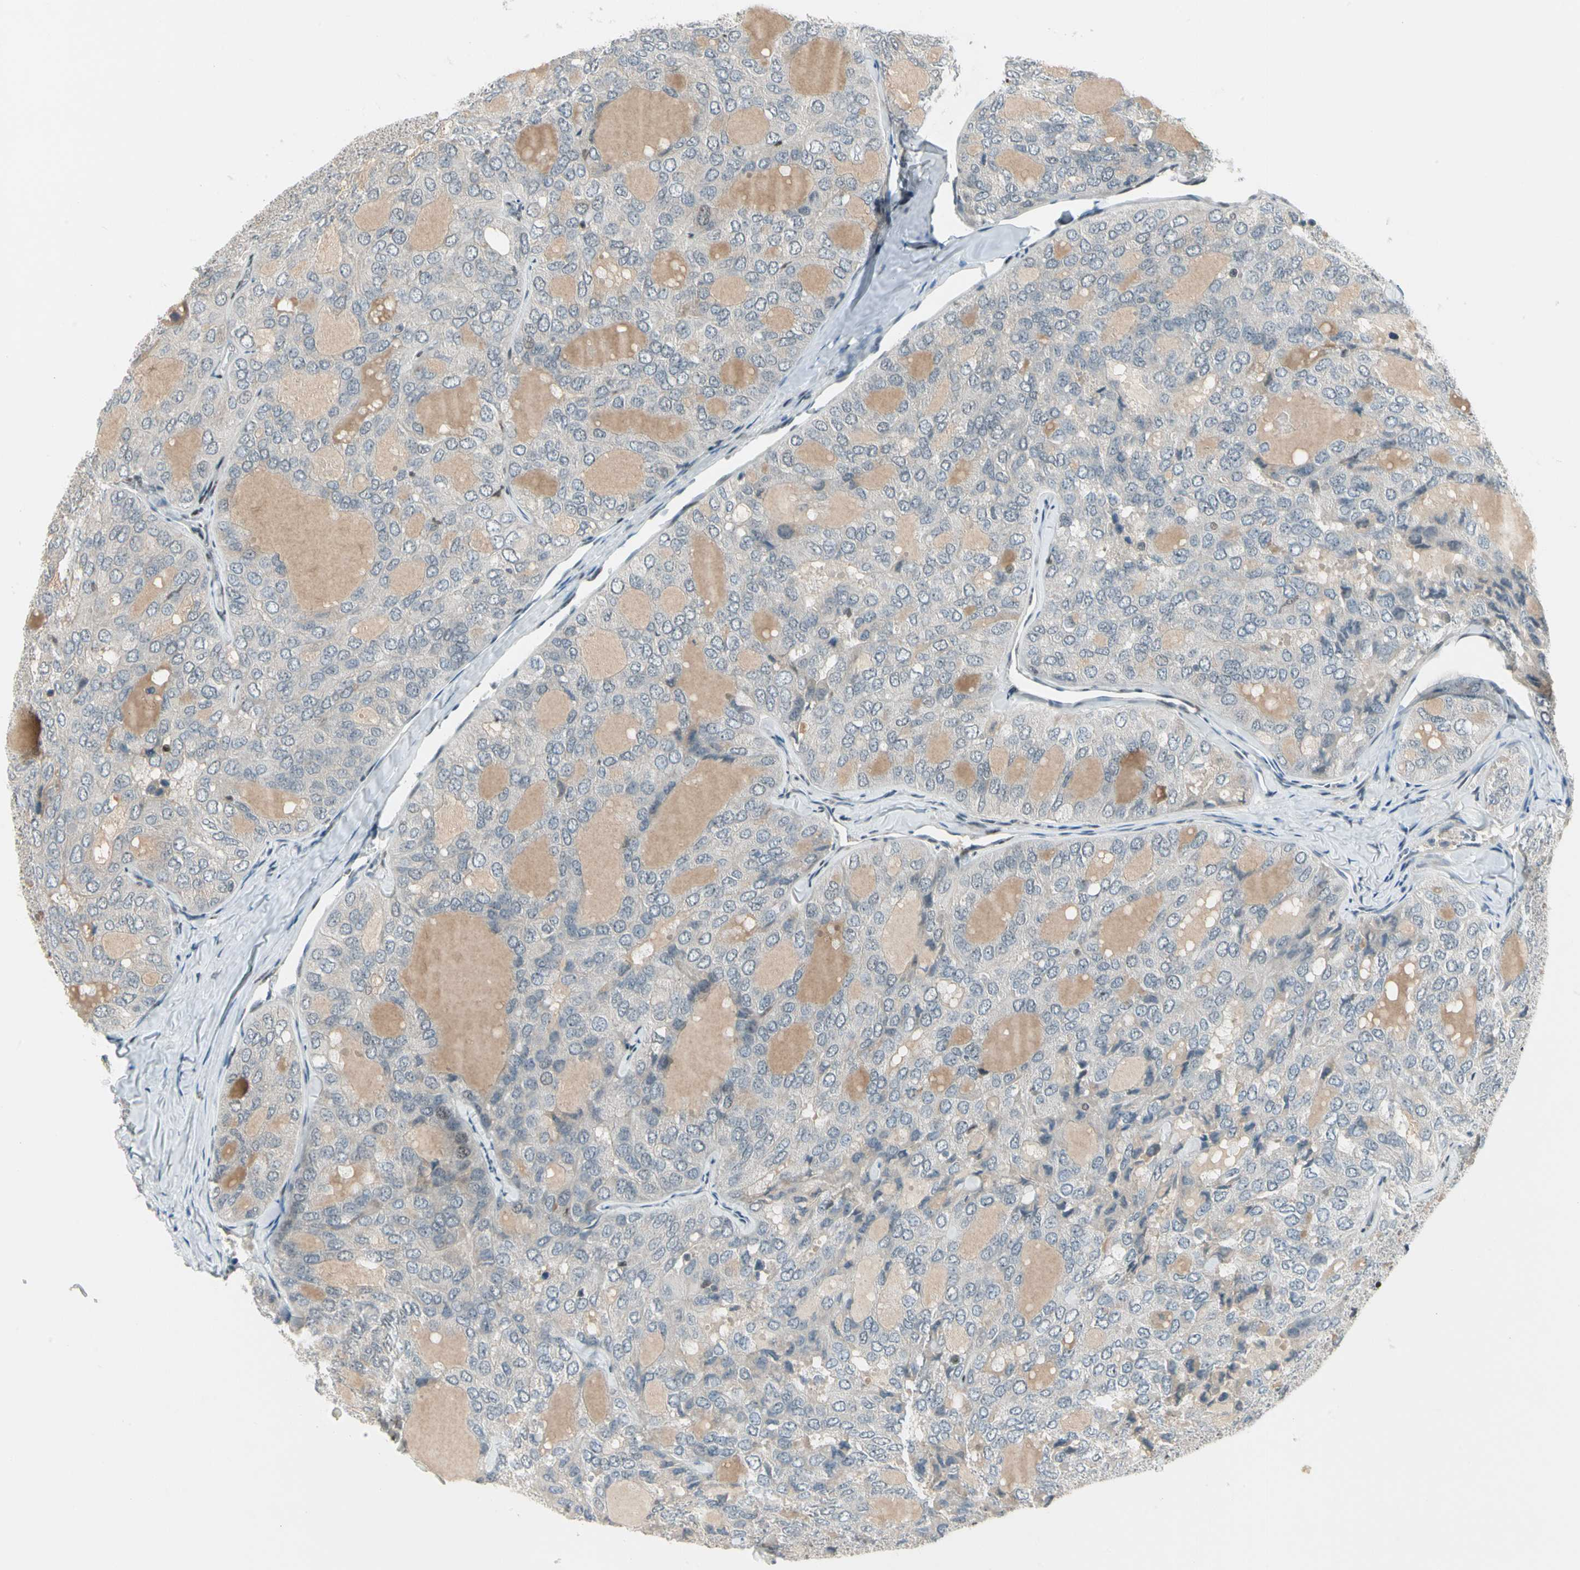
{"staining": {"intensity": "negative", "quantity": "none", "location": "none"}, "tissue": "thyroid cancer", "cell_type": "Tumor cells", "image_type": "cancer", "snomed": [{"axis": "morphology", "description": "Follicular adenoma carcinoma, NOS"}, {"axis": "topography", "description": "Thyroid gland"}], "caption": "IHC of human thyroid cancer (follicular adenoma carcinoma) shows no expression in tumor cells.", "gene": "GTF3A", "patient": {"sex": "male", "age": 75}}